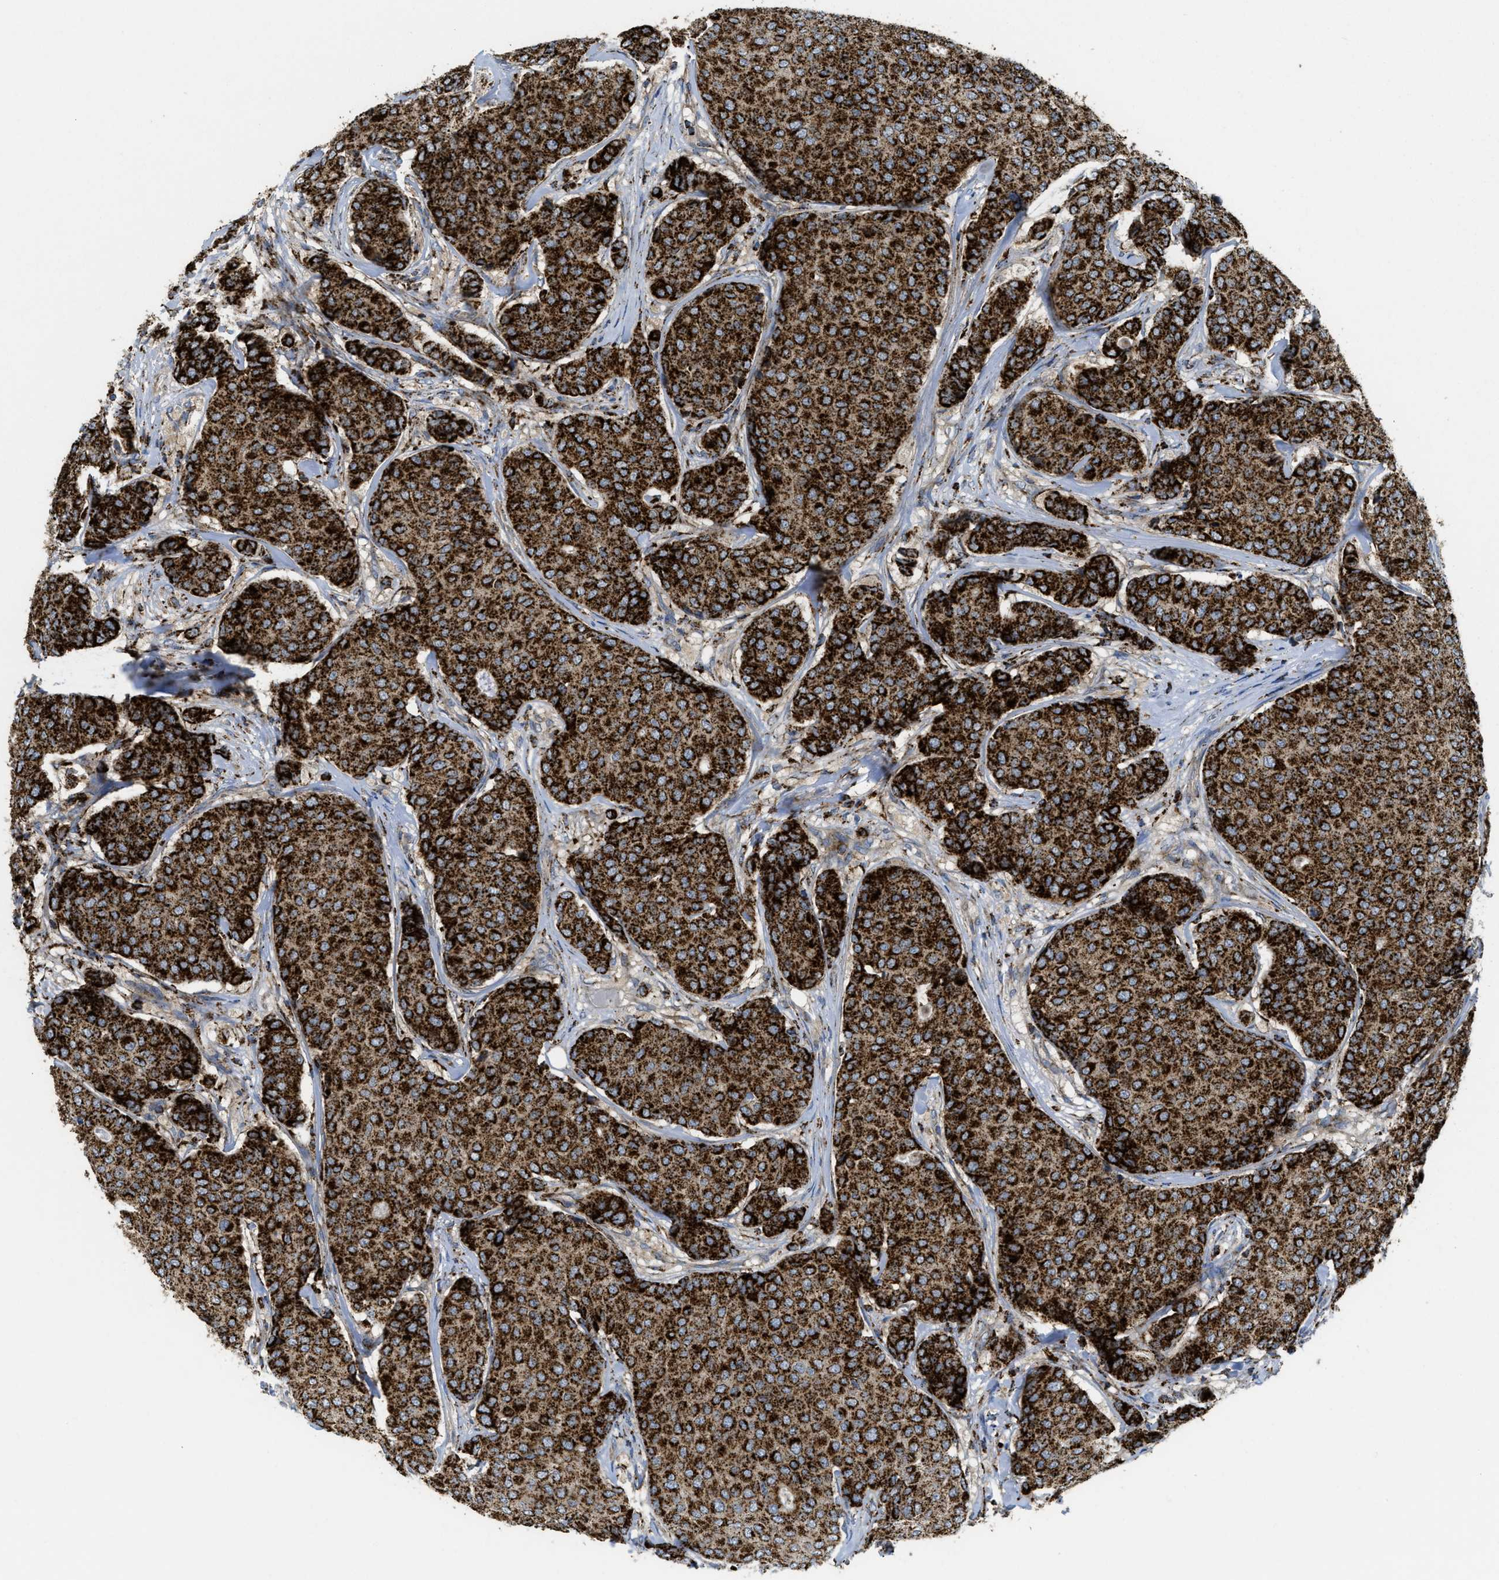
{"staining": {"intensity": "strong", "quantity": ">75%", "location": "cytoplasmic/membranous"}, "tissue": "breast cancer", "cell_type": "Tumor cells", "image_type": "cancer", "snomed": [{"axis": "morphology", "description": "Duct carcinoma"}, {"axis": "topography", "description": "Breast"}], "caption": "A brown stain shows strong cytoplasmic/membranous positivity of a protein in breast cancer tumor cells.", "gene": "SQOR", "patient": {"sex": "female", "age": 75}}